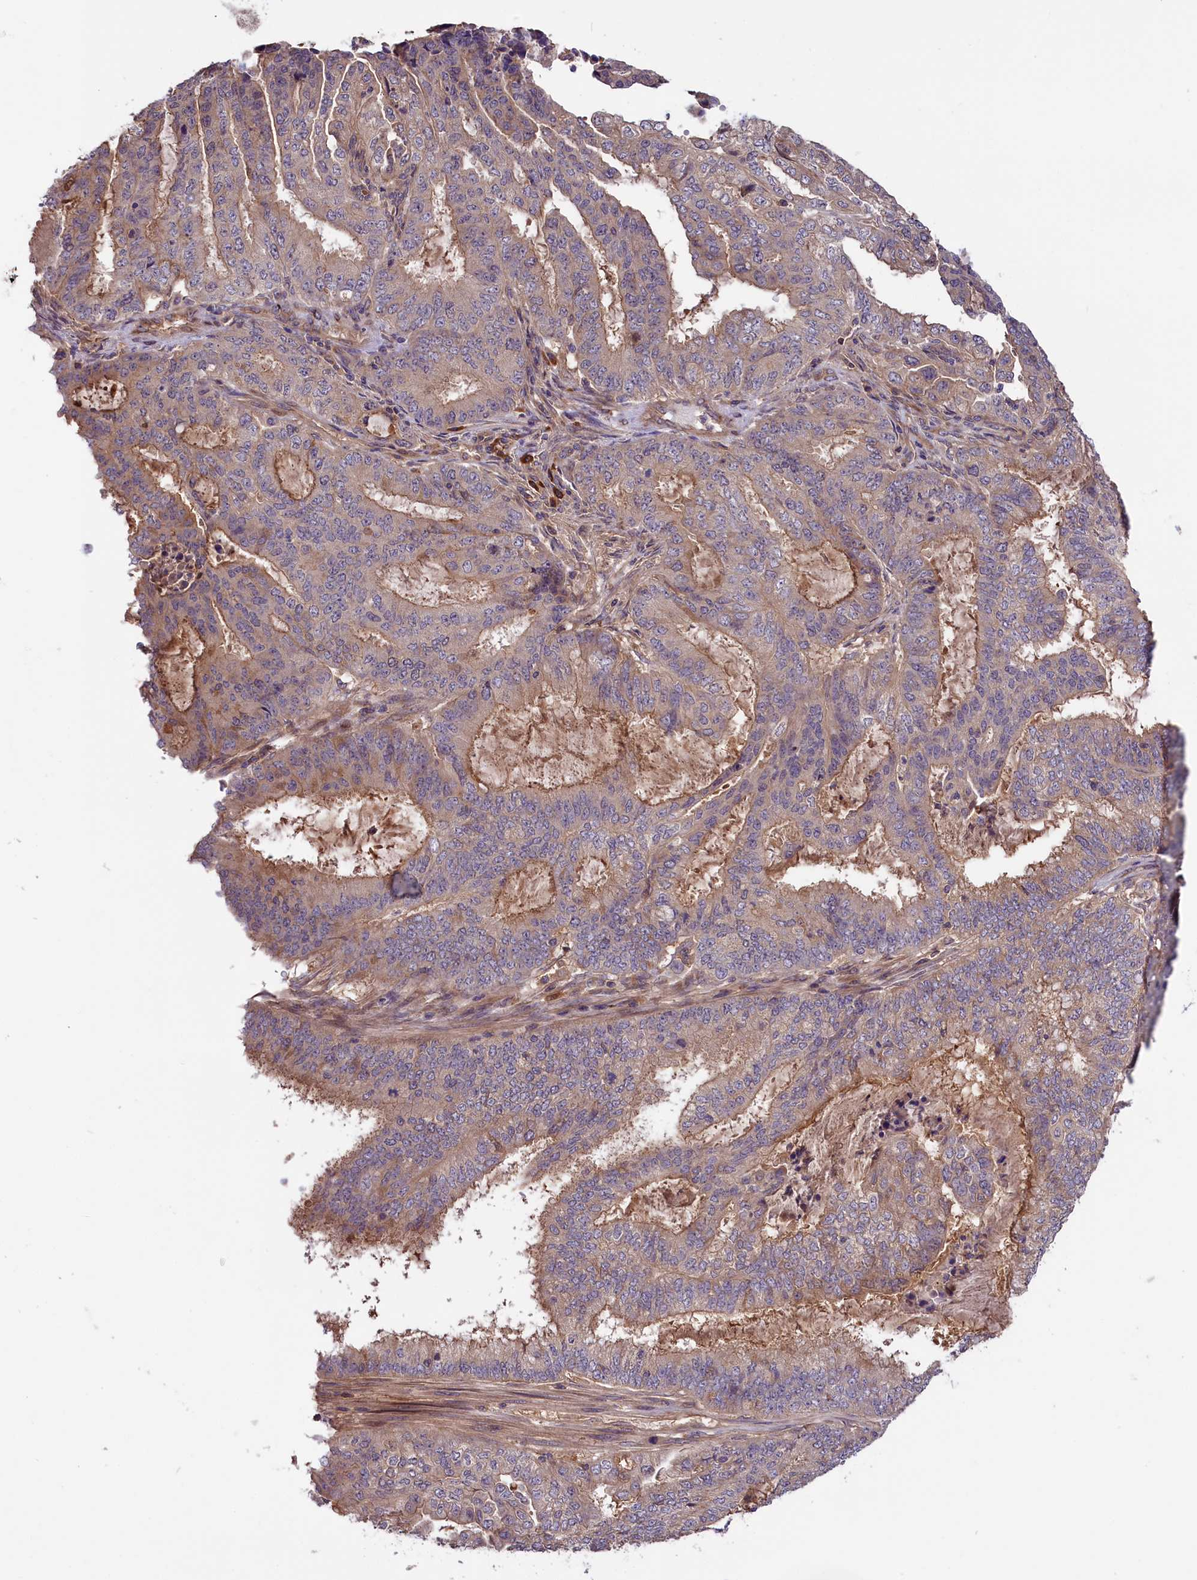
{"staining": {"intensity": "weak", "quantity": "25%-75%", "location": "cytoplasmic/membranous"}, "tissue": "endometrial cancer", "cell_type": "Tumor cells", "image_type": "cancer", "snomed": [{"axis": "morphology", "description": "Adenocarcinoma, NOS"}, {"axis": "topography", "description": "Endometrium"}], "caption": "About 25%-75% of tumor cells in endometrial adenocarcinoma reveal weak cytoplasmic/membranous protein staining as visualized by brown immunohistochemical staining.", "gene": "SETD6", "patient": {"sex": "female", "age": 51}}